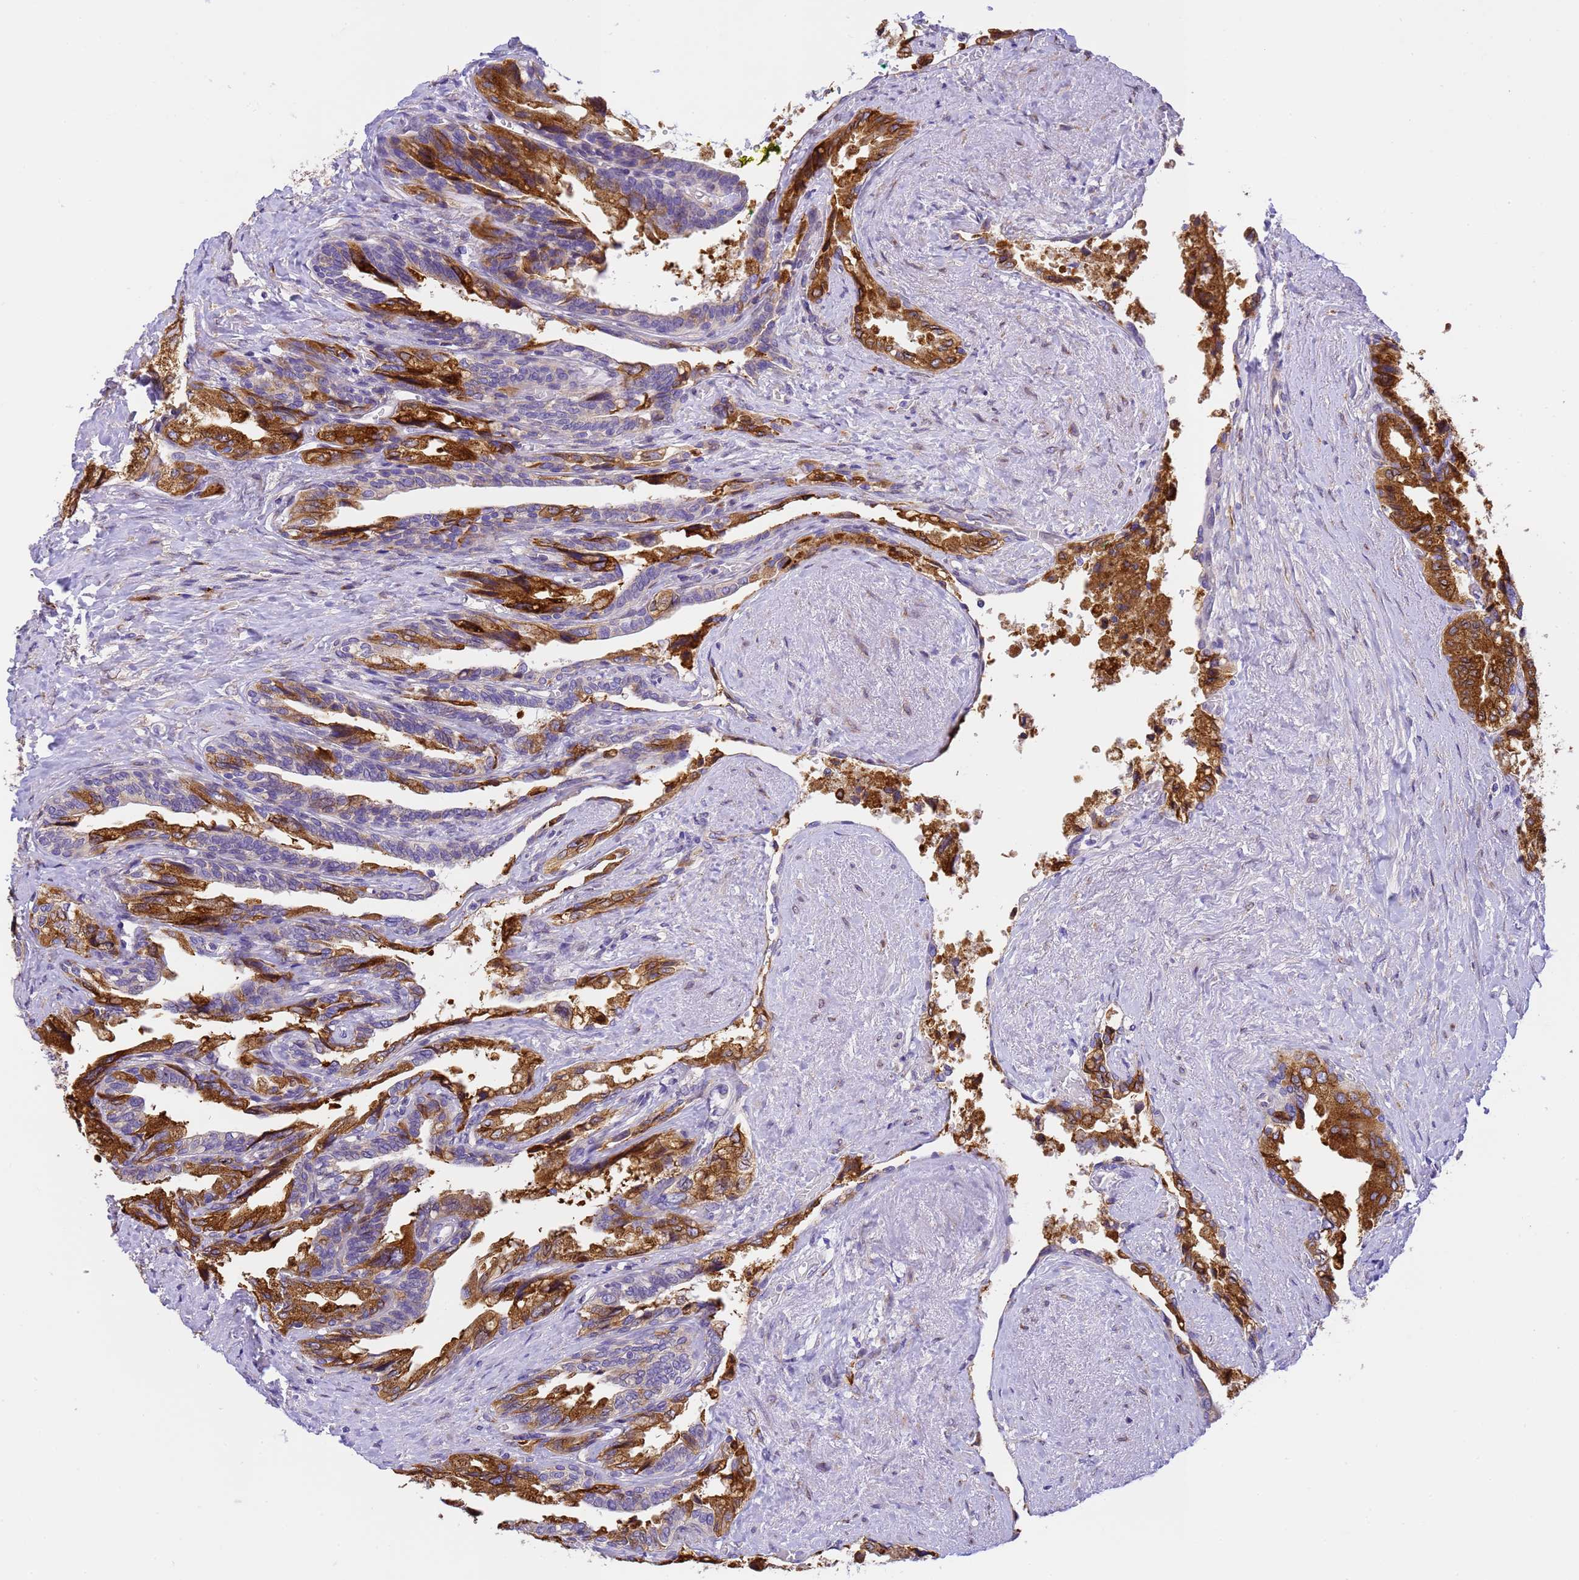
{"staining": {"intensity": "strong", "quantity": ">75%", "location": "cytoplasmic/membranous"}, "tissue": "seminal vesicle", "cell_type": "Glandular cells", "image_type": "normal", "snomed": [{"axis": "morphology", "description": "Normal tissue, NOS"}, {"axis": "topography", "description": "Seminal veicle"}, {"axis": "topography", "description": "Peripheral nerve tissue"}], "caption": "The image exhibits staining of normal seminal vesicle, revealing strong cytoplasmic/membranous protein staining (brown color) within glandular cells.", "gene": "RHBDD3", "patient": {"sex": "male", "age": 60}}